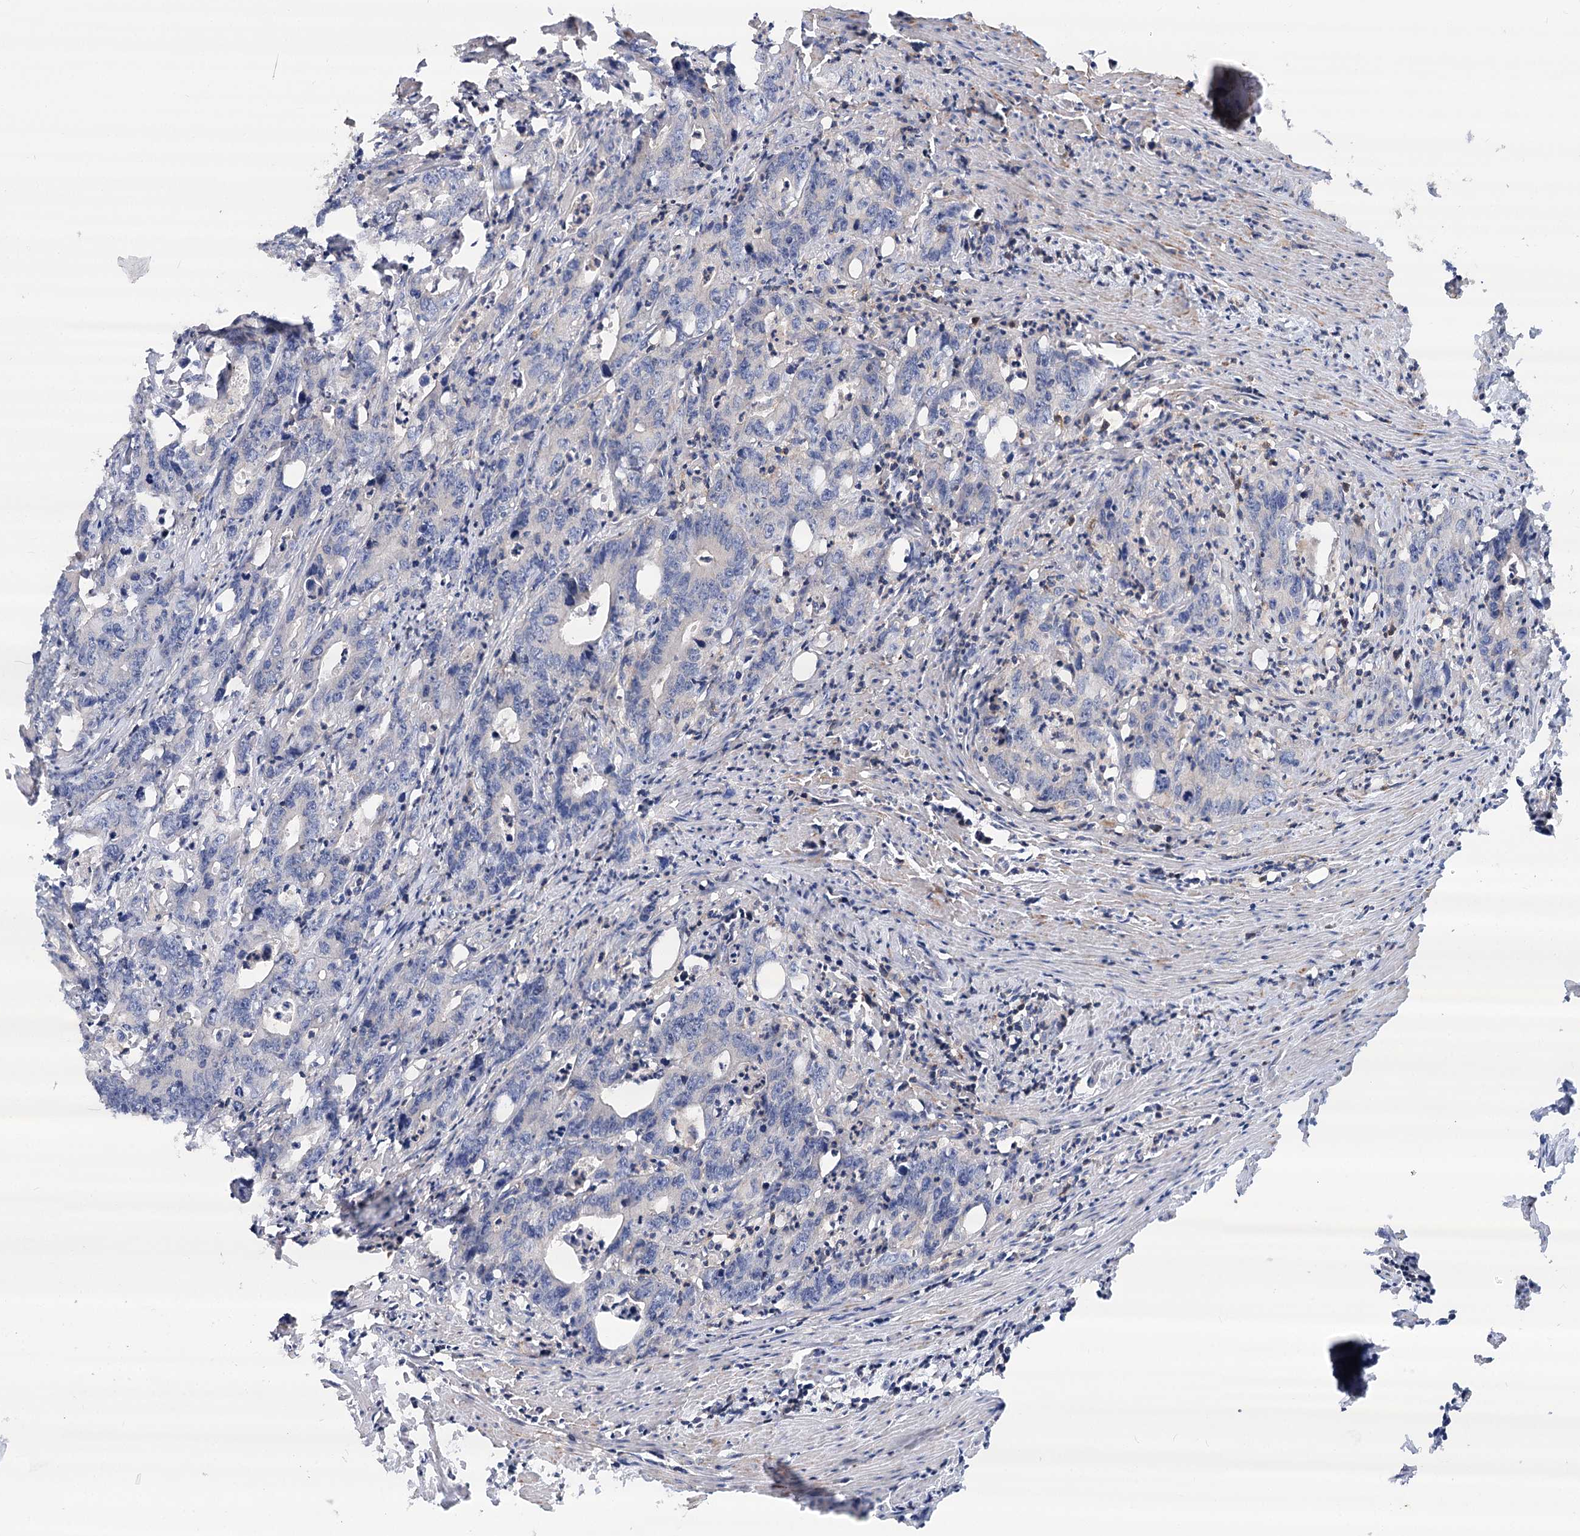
{"staining": {"intensity": "negative", "quantity": "none", "location": "none"}, "tissue": "colorectal cancer", "cell_type": "Tumor cells", "image_type": "cancer", "snomed": [{"axis": "morphology", "description": "Adenocarcinoma, NOS"}, {"axis": "topography", "description": "Colon"}], "caption": "Immunohistochemistry micrograph of neoplastic tissue: adenocarcinoma (colorectal) stained with DAB (3,3'-diaminobenzidine) shows no significant protein expression in tumor cells. (DAB IHC, high magnification).", "gene": "LARP1B", "patient": {"sex": "female", "age": 75}}